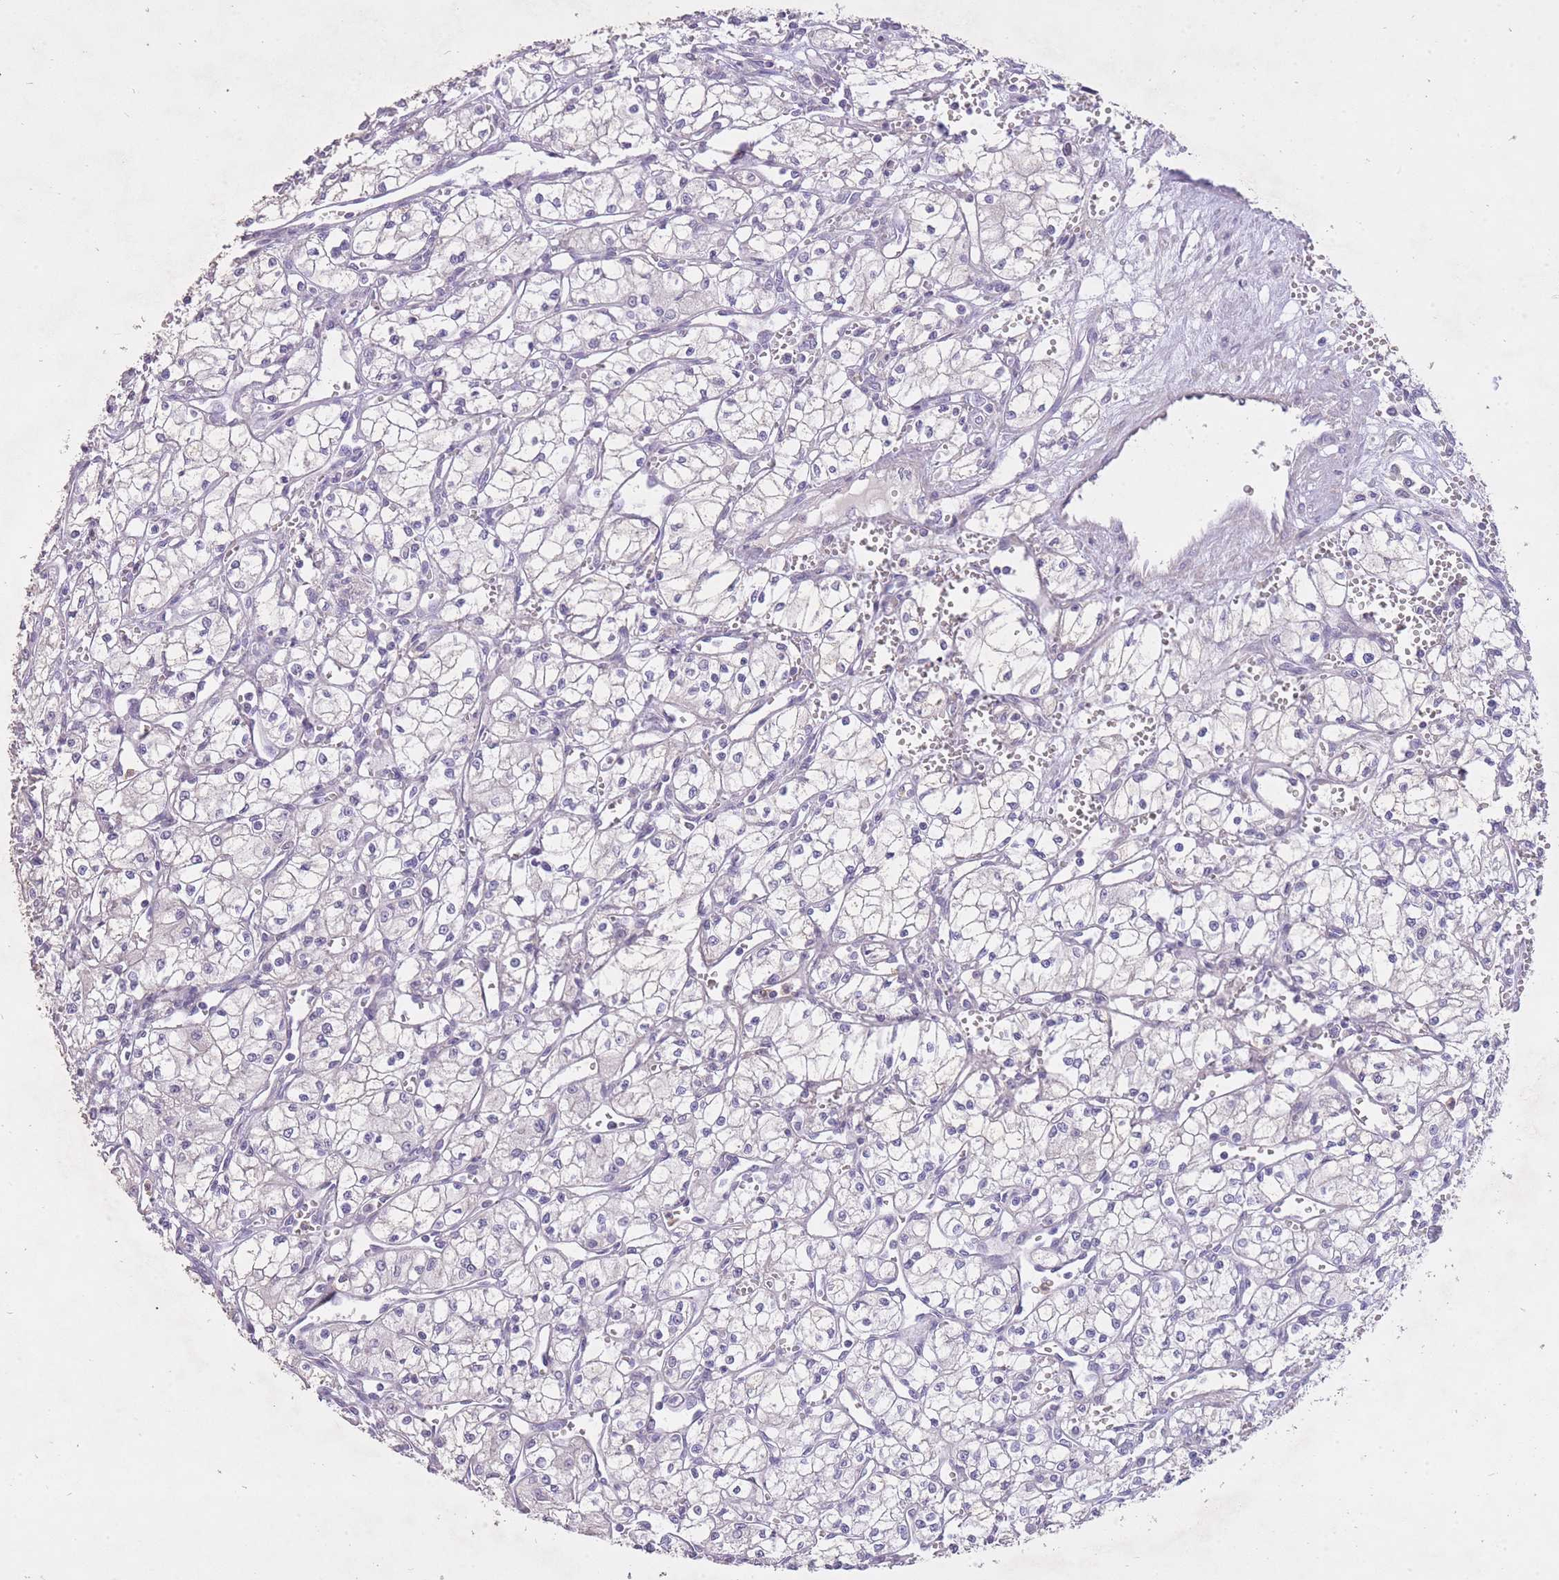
{"staining": {"intensity": "negative", "quantity": "none", "location": "none"}, "tissue": "renal cancer", "cell_type": "Tumor cells", "image_type": "cancer", "snomed": [{"axis": "morphology", "description": "Adenocarcinoma, NOS"}, {"axis": "topography", "description": "Kidney"}], "caption": "High magnification brightfield microscopy of renal cancer stained with DAB (brown) and counterstained with hematoxylin (blue): tumor cells show no significant positivity.", "gene": "FRG2C", "patient": {"sex": "male", "age": 59}}